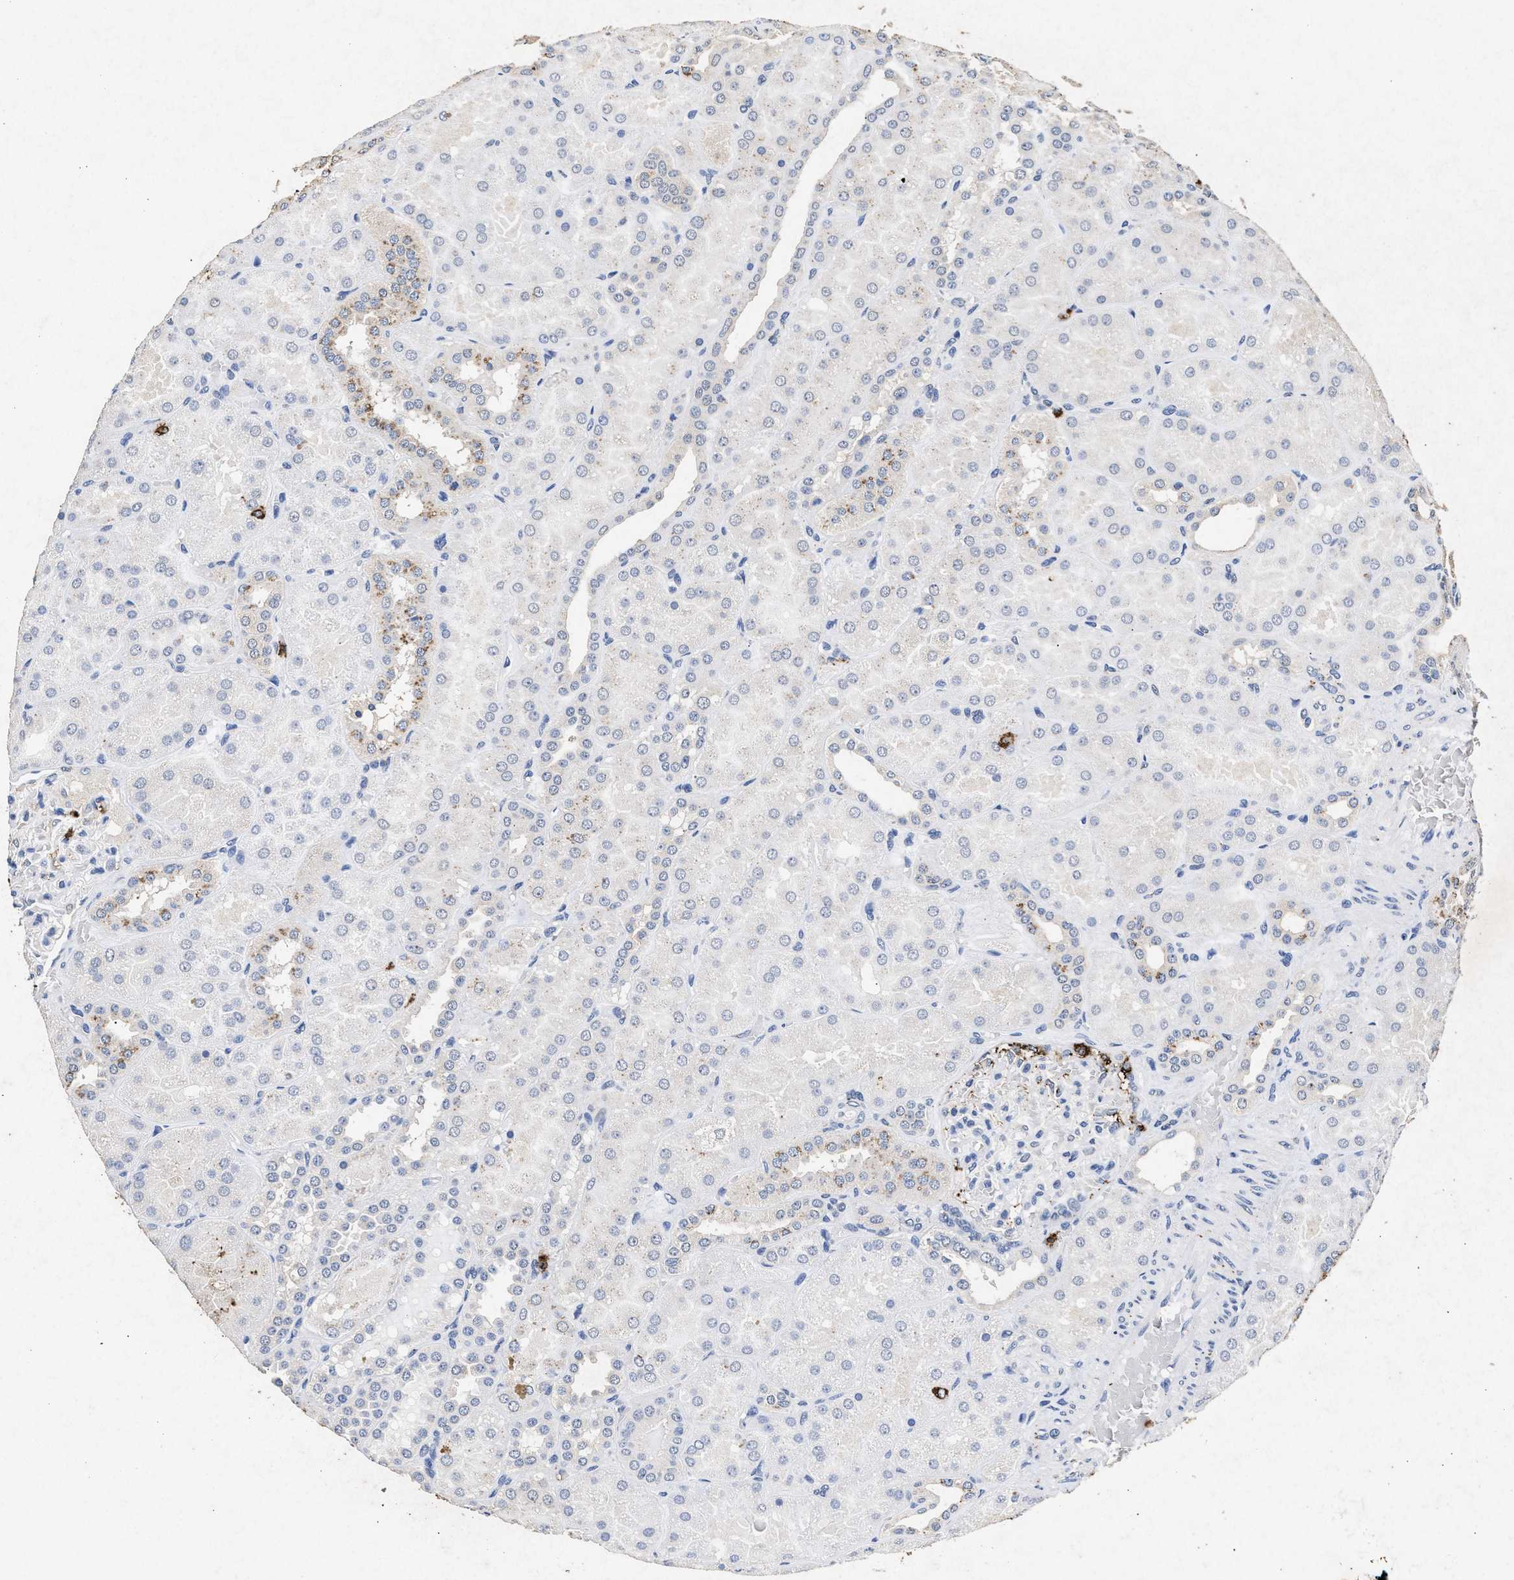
{"staining": {"intensity": "negative", "quantity": "none", "location": "none"}, "tissue": "kidney", "cell_type": "Cells in glomeruli", "image_type": "normal", "snomed": [{"axis": "morphology", "description": "Normal tissue, NOS"}, {"axis": "topography", "description": "Kidney"}], "caption": "Histopathology image shows no protein expression in cells in glomeruli of benign kidney. The staining is performed using DAB brown chromogen with nuclei counter-stained in using hematoxylin.", "gene": "LTB4R2", "patient": {"sex": "male", "age": 28}}